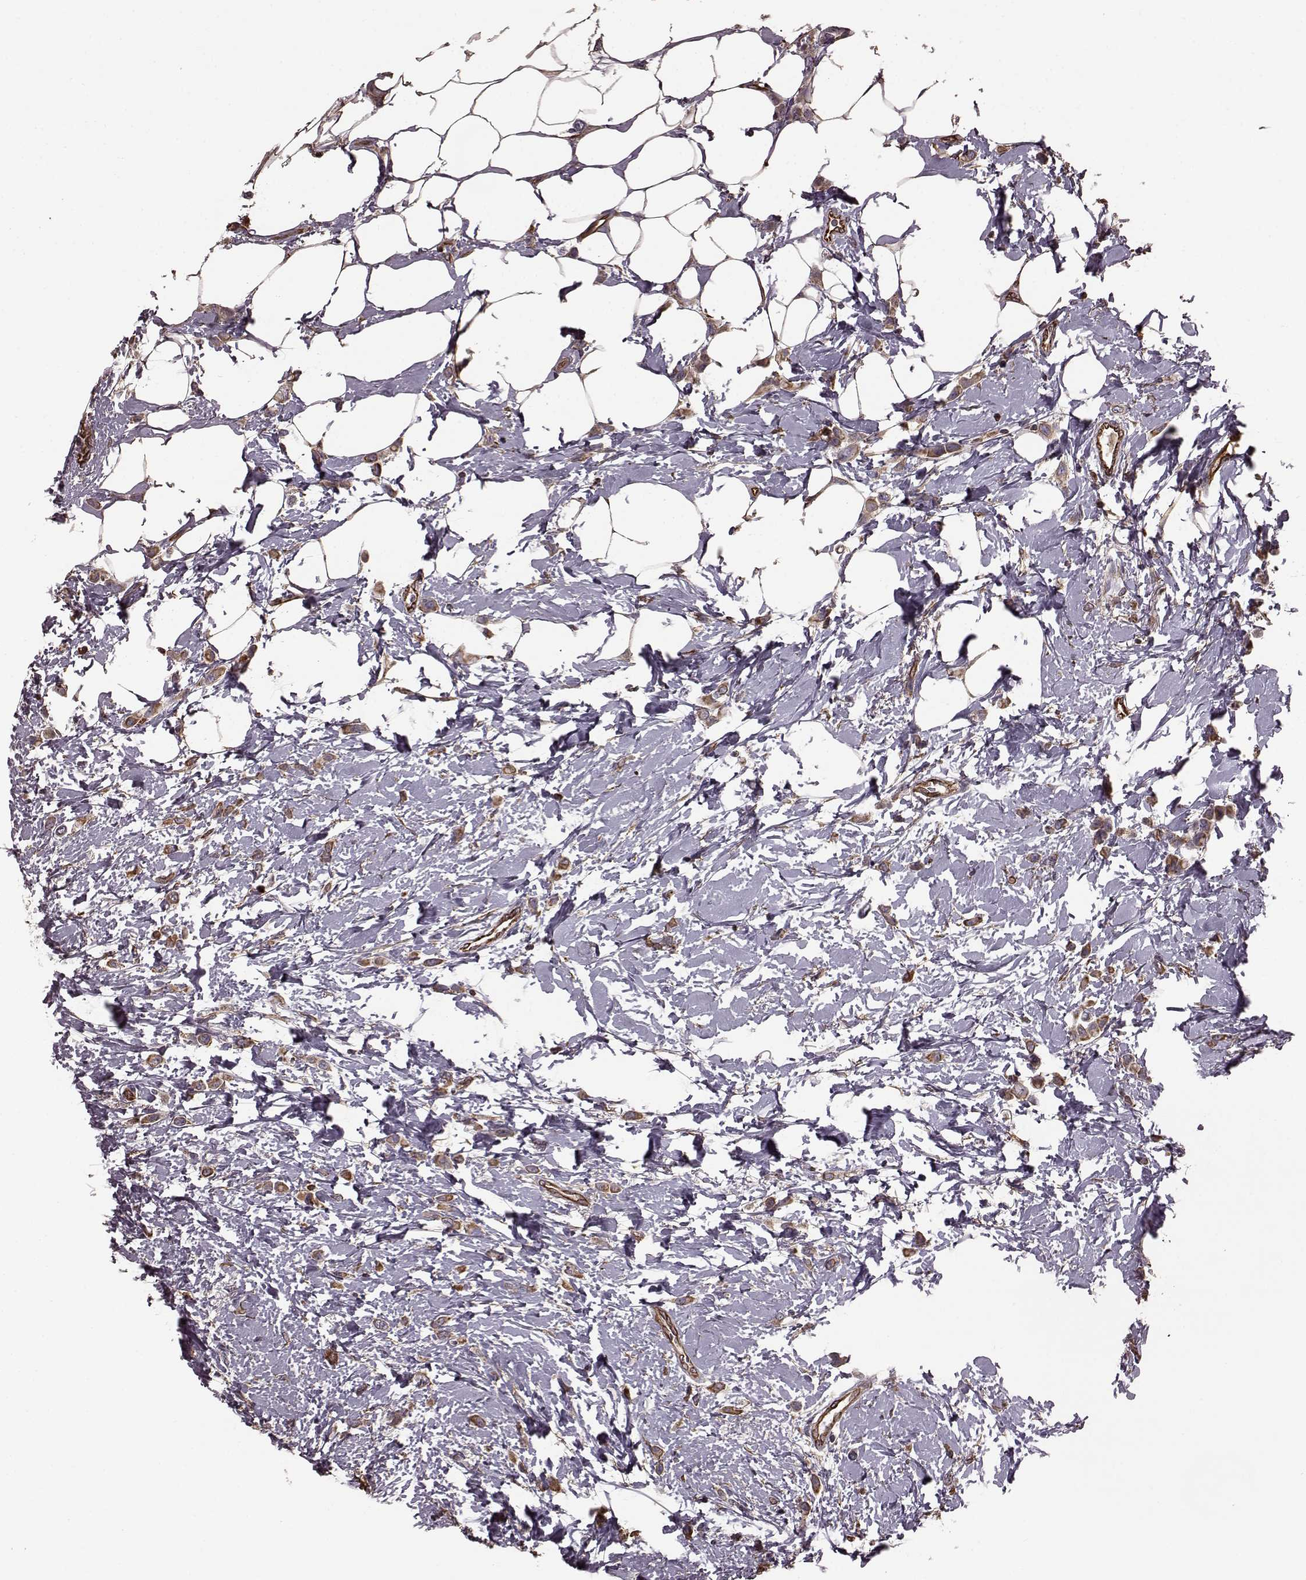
{"staining": {"intensity": "moderate", "quantity": ">75%", "location": "cytoplasmic/membranous"}, "tissue": "breast cancer", "cell_type": "Tumor cells", "image_type": "cancer", "snomed": [{"axis": "morphology", "description": "Lobular carcinoma"}, {"axis": "topography", "description": "Breast"}], "caption": "Immunohistochemistry (IHC) micrograph of human breast cancer (lobular carcinoma) stained for a protein (brown), which demonstrates medium levels of moderate cytoplasmic/membranous positivity in approximately >75% of tumor cells.", "gene": "NTF3", "patient": {"sex": "female", "age": 66}}